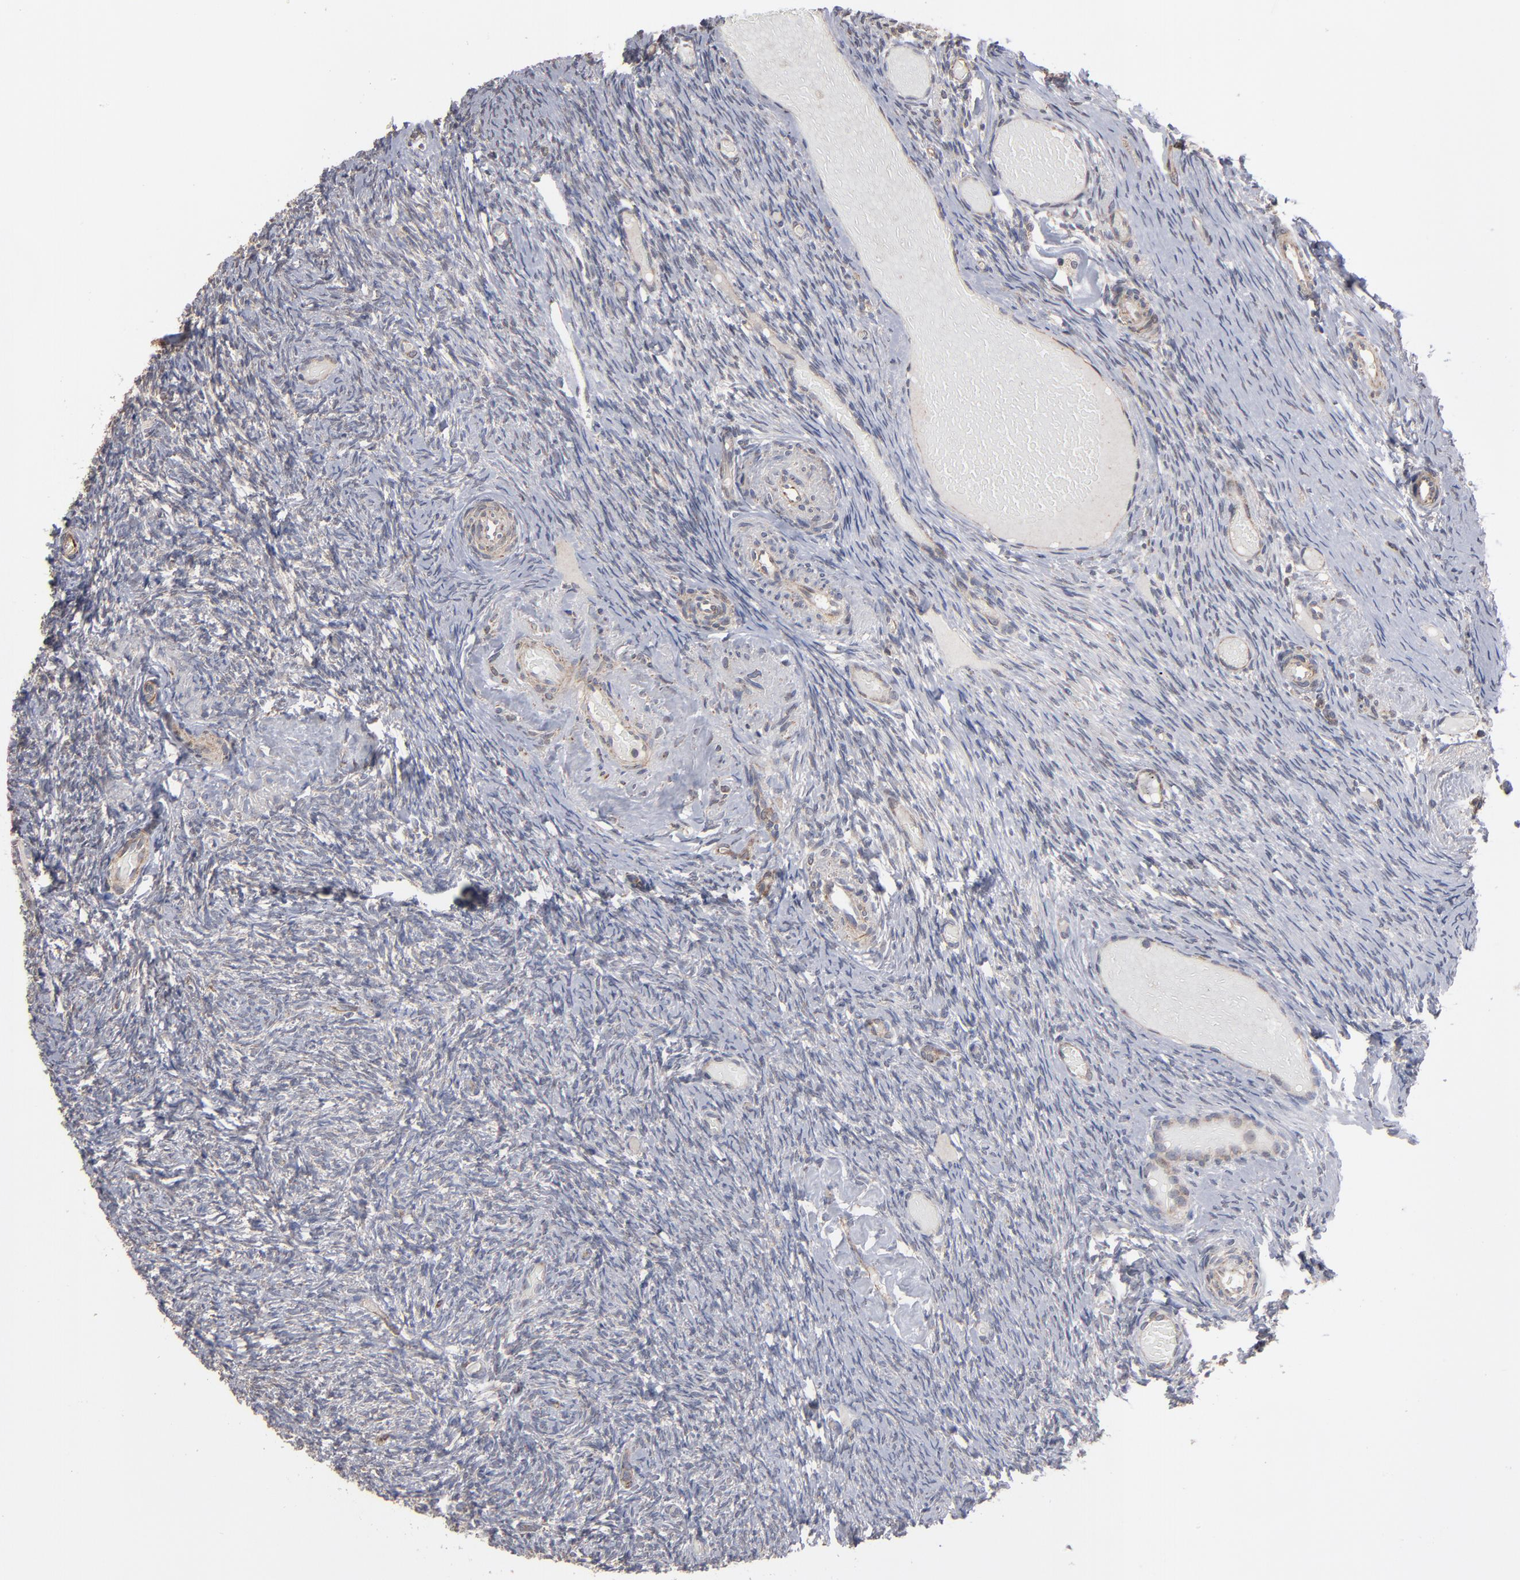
{"staining": {"intensity": "weak", "quantity": ">75%", "location": "cytoplasmic/membranous"}, "tissue": "ovary", "cell_type": "Follicle cells", "image_type": "normal", "snomed": [{"axis": "morphology", "description": "Normal tissue, NOS"}, {"axis": "topography", "description": "Ovary"}], "caption": "Immunohistochemistry micrograph of benign human ovary stained for a protein (brown), which shows low levels of weak cytoplasmic/membranous staining in approximately >75% of follicle cells.", "gene": "MIPOL1", "patient": {"sex": "female", "age": 60}}